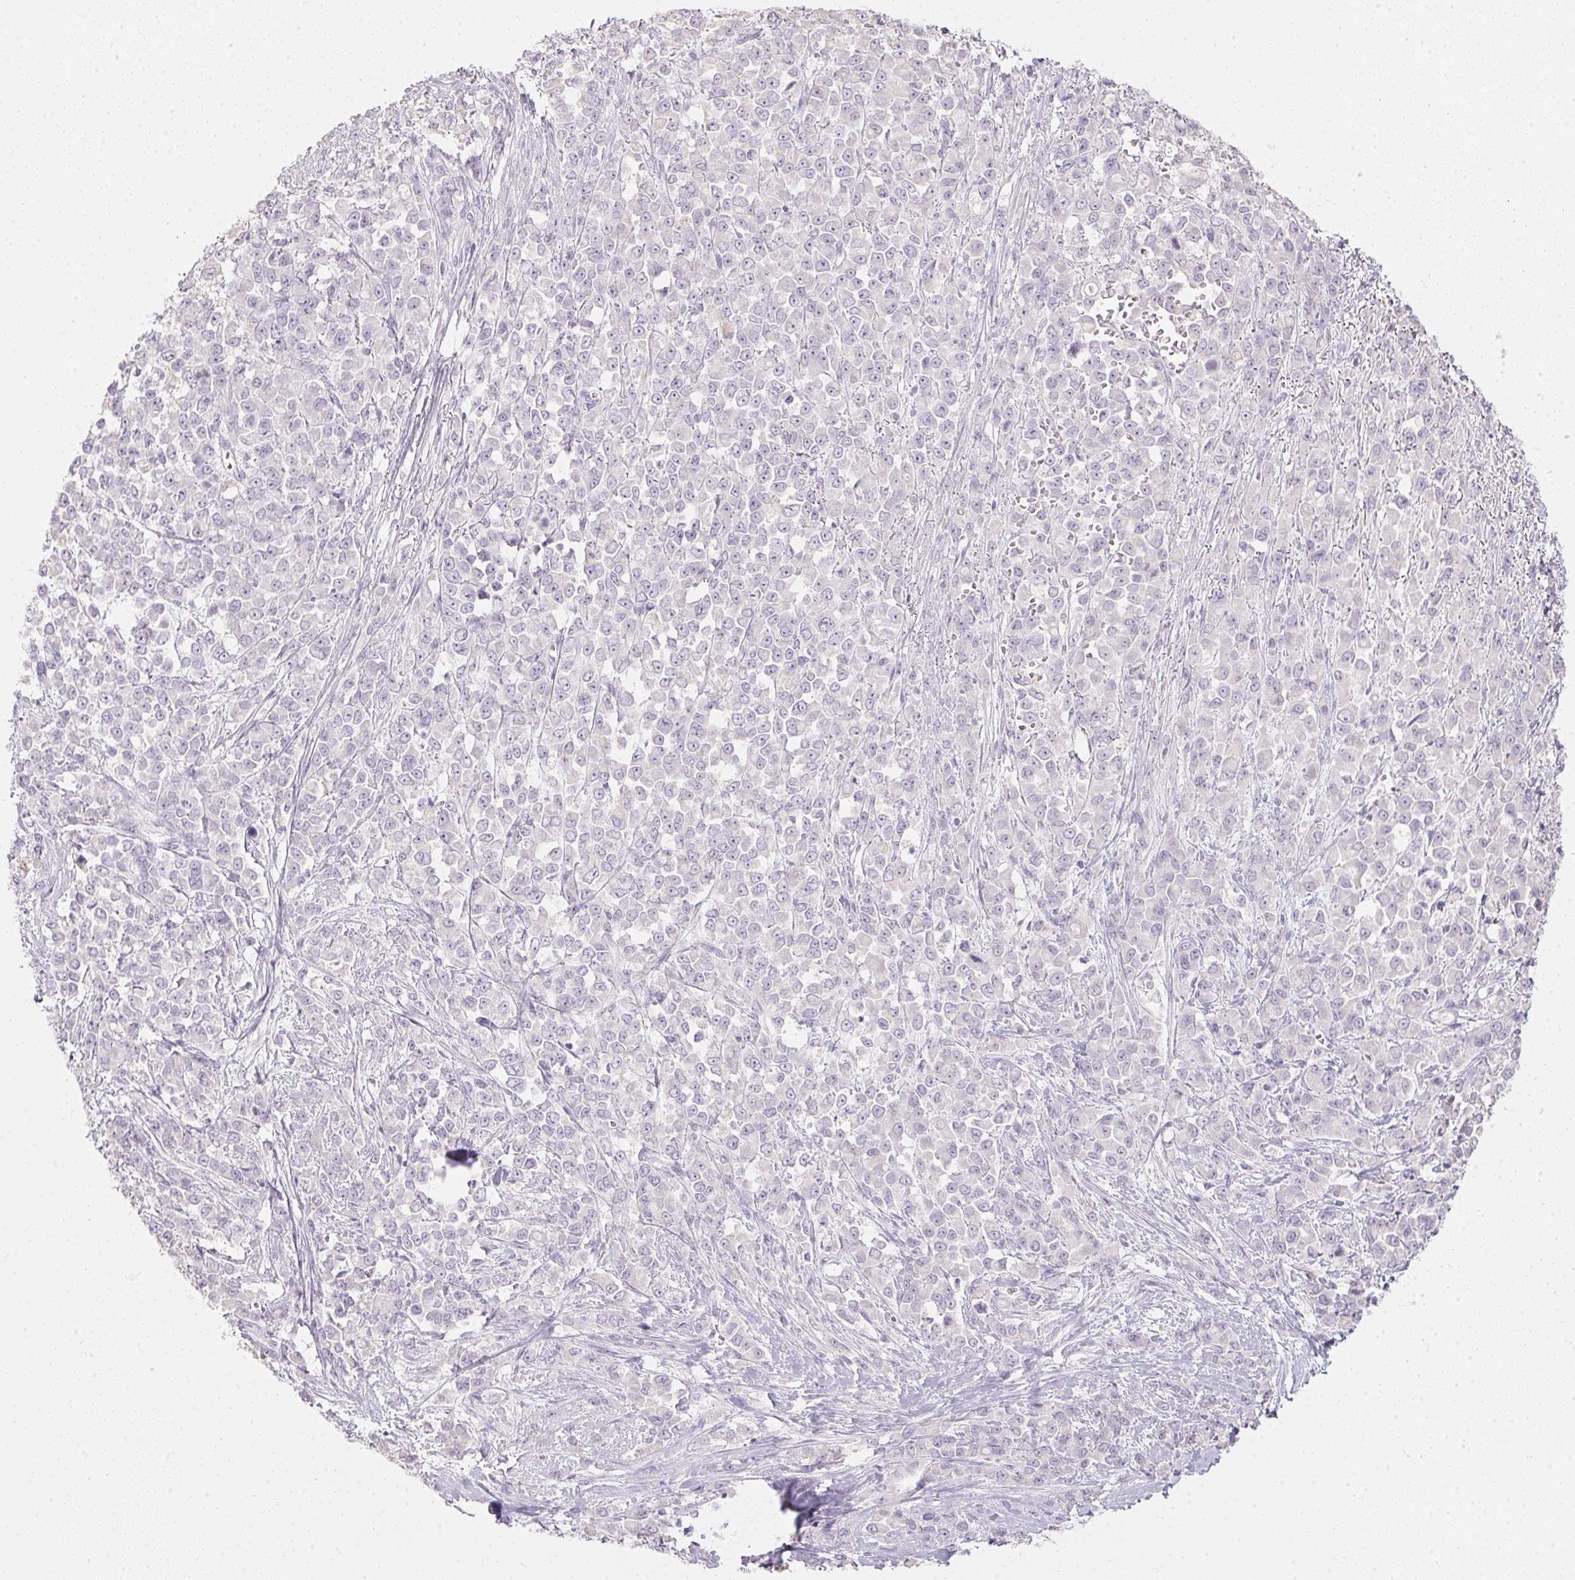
{"staining": {"intensity": "negative", "quantity": "none", "location": "none"}, "tissue": "stomach cancer", "cell_type": "Tumor cells", "image_type": "cancer", "snomed": [{"axis": "morphology", "description": "Adenocarcinoma, NOS"}, {"axis": "topography", "description": "Stomach"}], "caption": "A micrograph of stomach adenocarcinoma stained for a protein demonstrates no brown staining in tumor cells.", "gene": "TMEM72", "patient": {"sex": "female", "age": 76}}